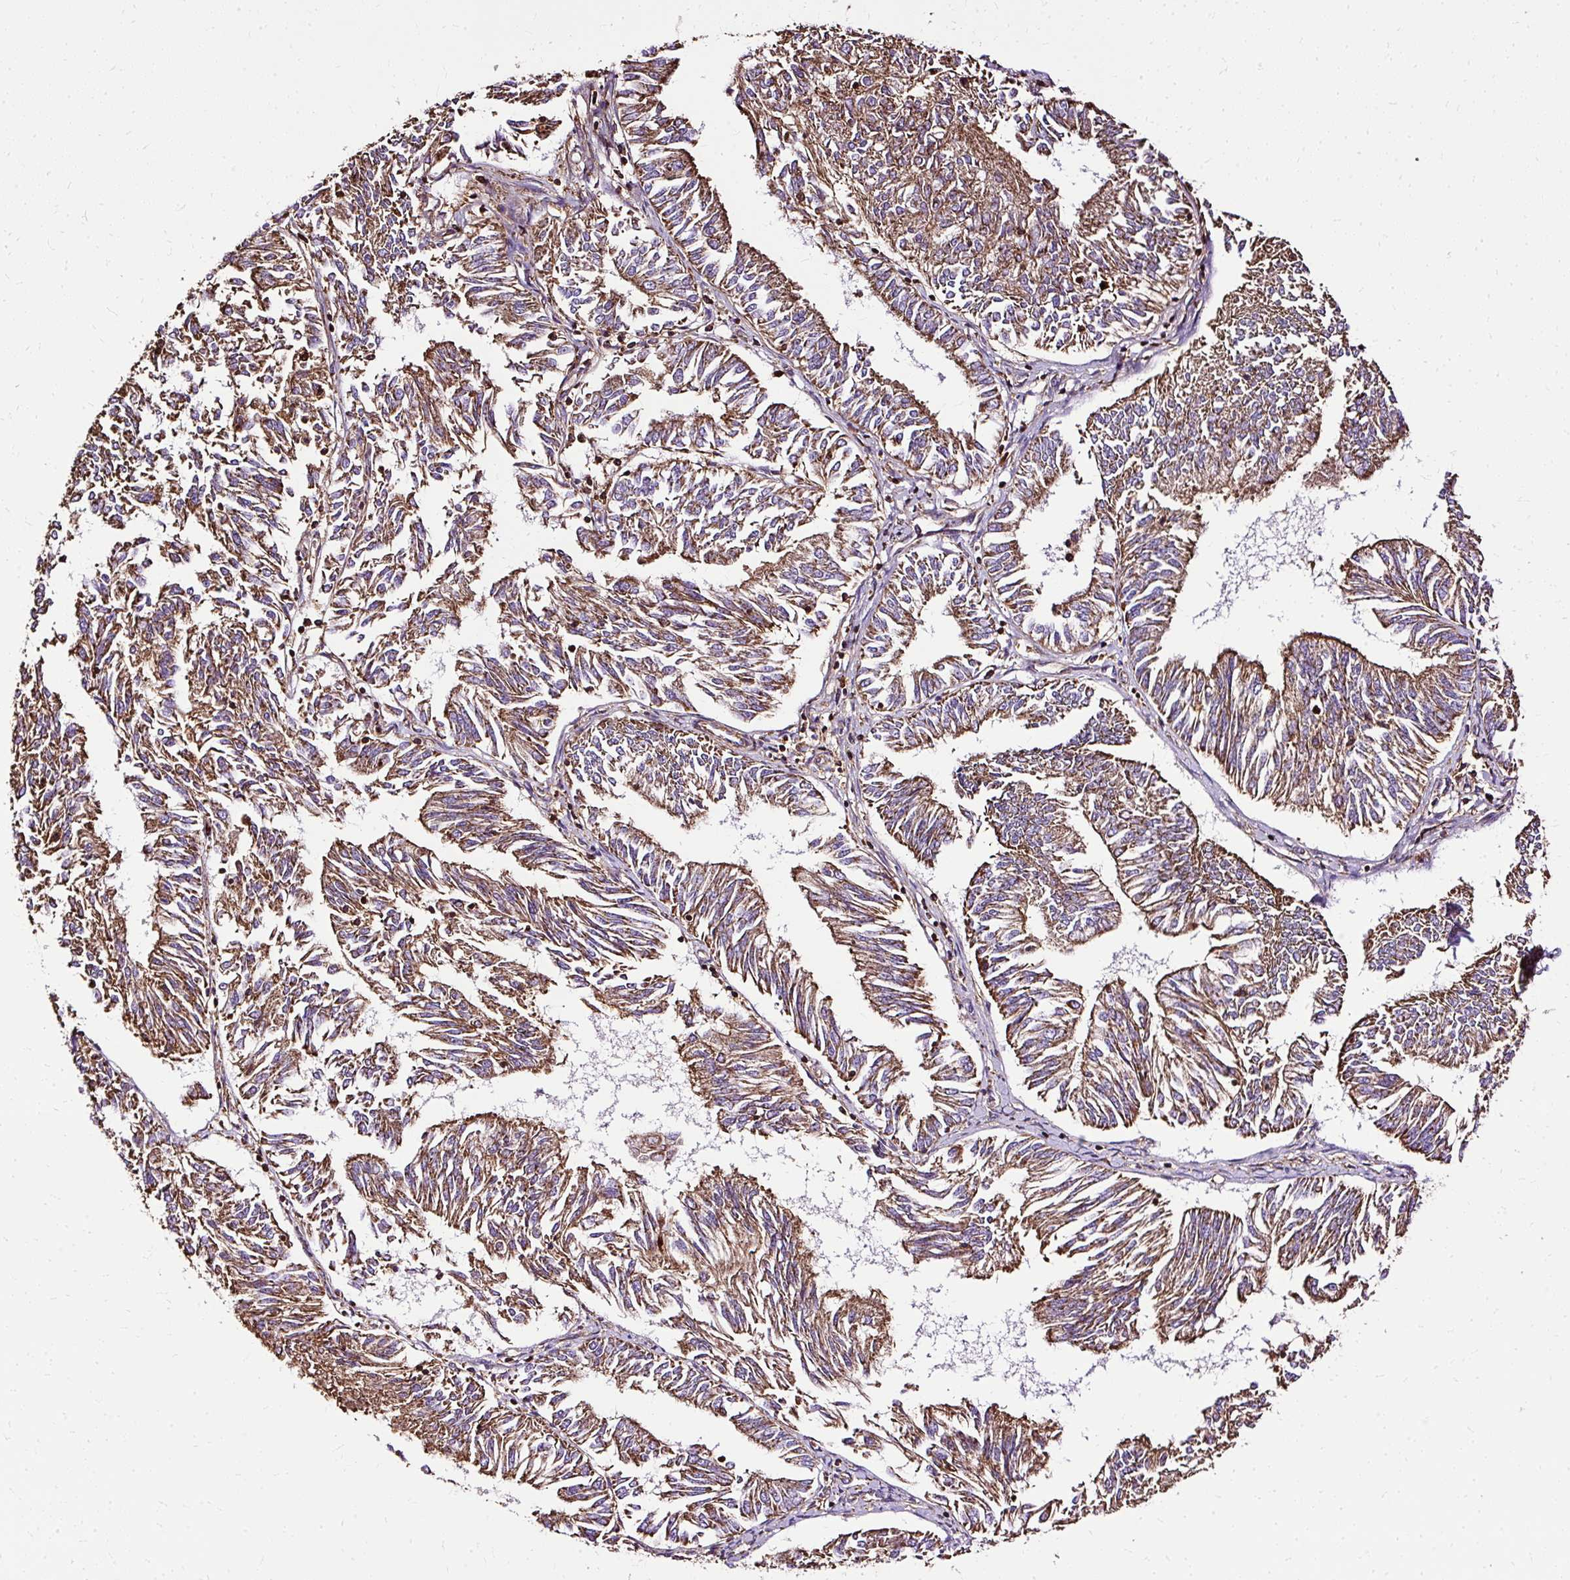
{"staining": {"intensity": "strong", "quantity": ">75%", "location": "cytoplasmic/membranous"}, "tissue": "endometrial cancer", "cell_type": "Tumor cells", "image_type": "cancer", "snomed": [{"axis": "morphology", "description": "Adenocarcinoma, NOS"}, {"axis": "topography", "description": "Endometrium"}], "caption": "A brown stain highlights strong cytoplasmic/membranous staining of a protein in endometrial cancer tumor cells.", "gene": "KLHL11", "patient": {"sex": "female", "age": 58}}